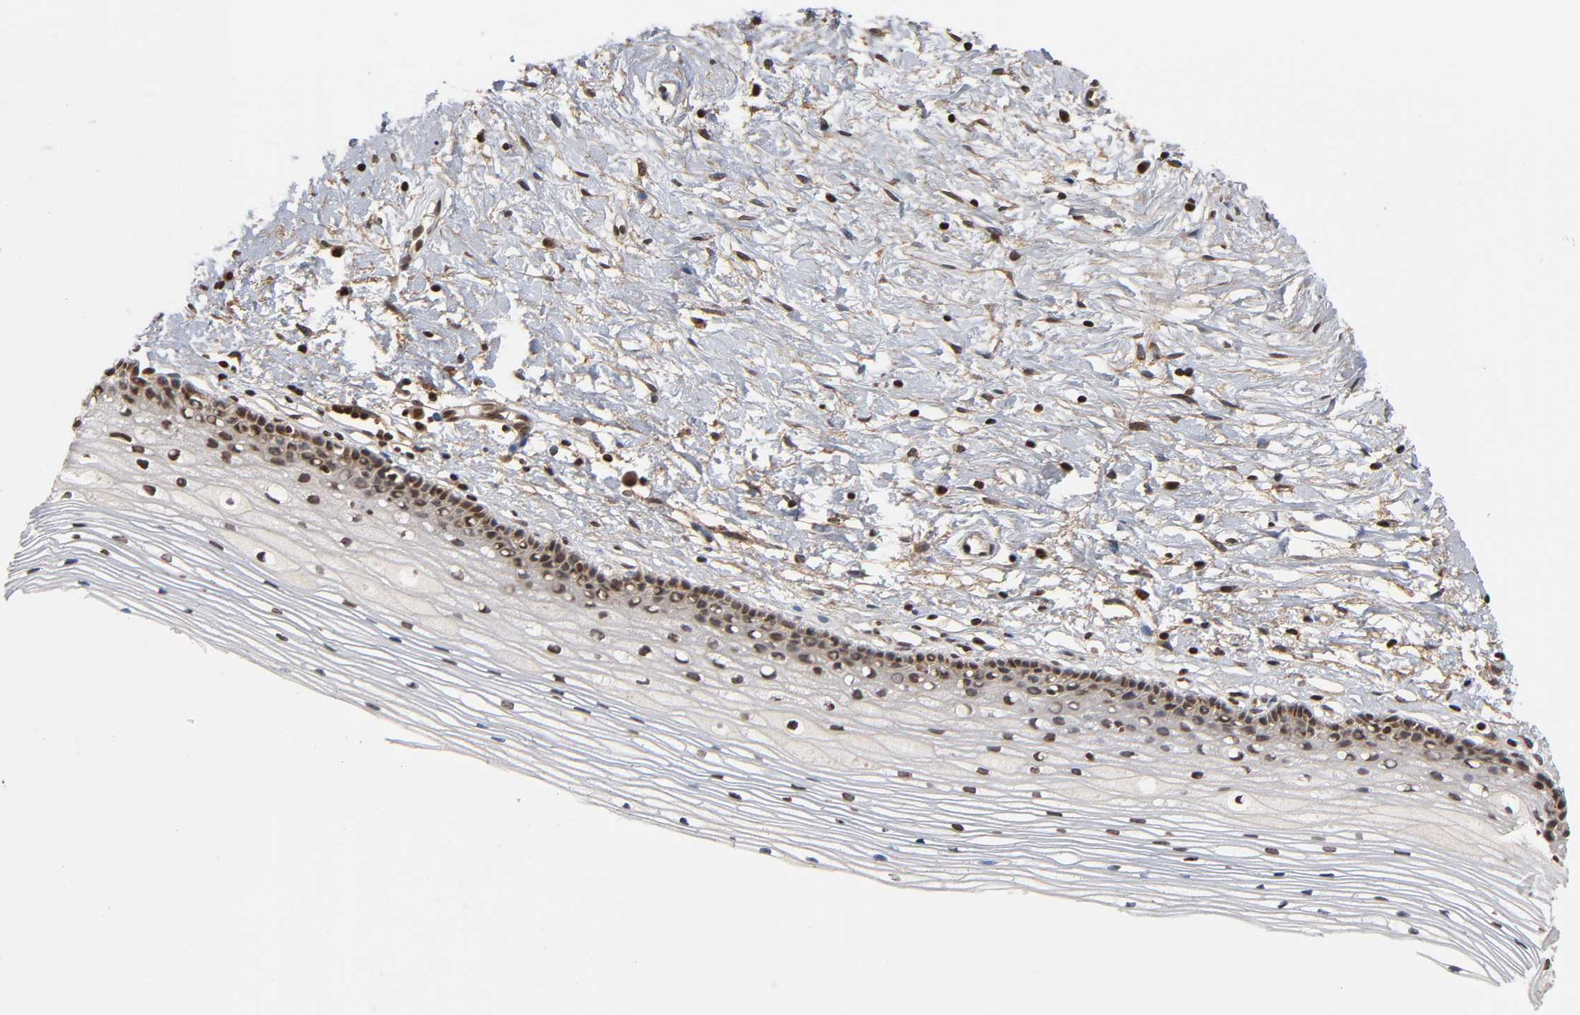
{"staining": {"intensity": "moderate", "quantity": "25%-75%", "location": "cytoplasmic/membranous,nuclear"}, "tissue": "cervix", "cell_type": "Glandular cells", "image_type": "normal", "snomed": [{"axis": "morphology", "description": "Normal tissue, NOS"}, {"axis": "topography", "description": "Cervix"}], "caption": "Human cervix stained for a protein (brown) demonstrates moderate cytoplasmic/membranous,nuclear positive staining in approximately 25%-75% of glandular cells.", "gene": "ITGAV", "patient": {"sex": "female", "age": 77}}